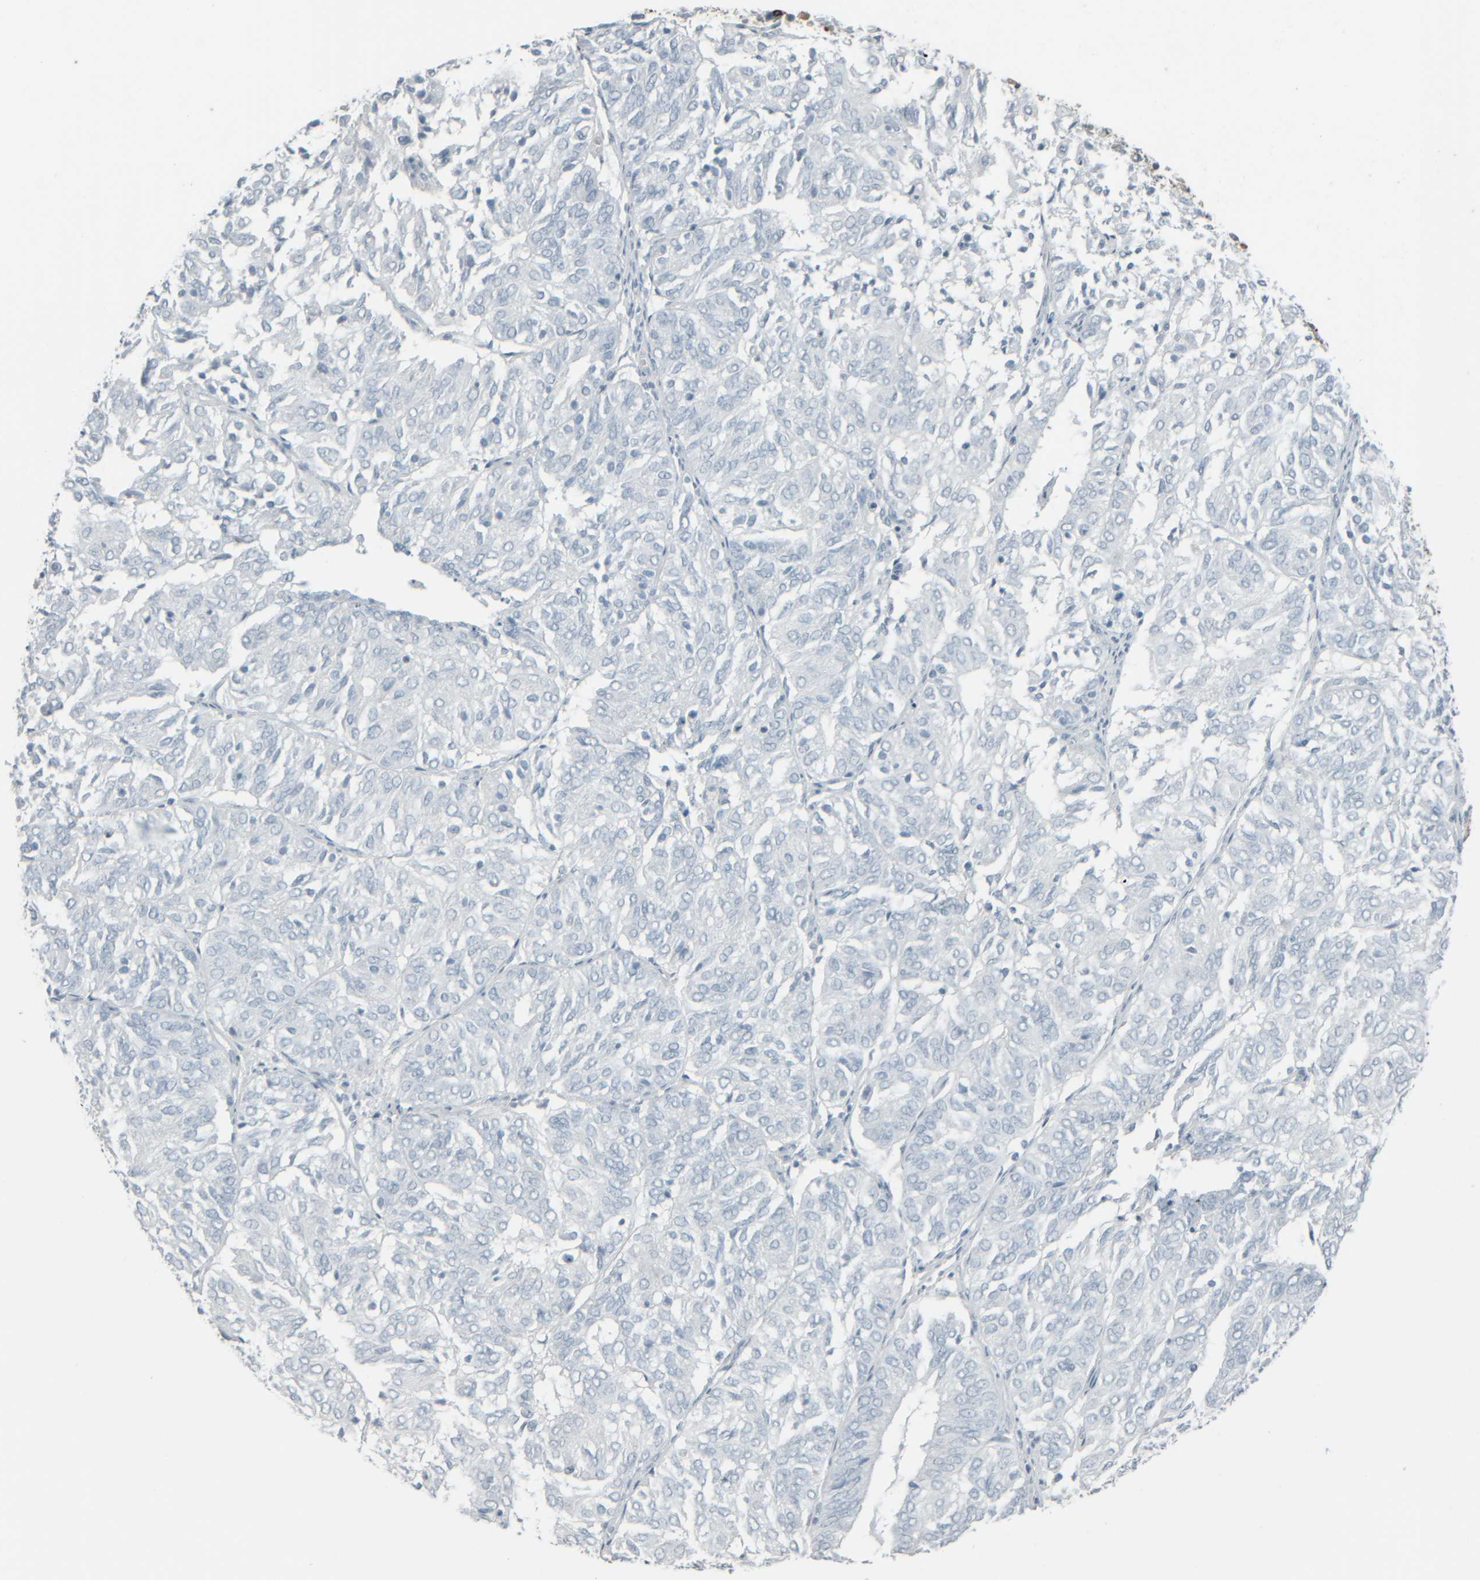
{"staining": {"intensity": "negative", "quantity": "none", "location": "none"}, "tissue": "endometrial cancer", "cell_type": "Tumor cells", "image_type": "cancer", "snomed": [{"axis": "morphology", "description": "Adenocarcinoma, NOS"}, {"axis": "topography", "description": "Uterus"}], "caption": "An image of human endometrial adenocarcinoma is negative for staining in tumor cells. (Immunohistochemistry (ihc), brightfield microscopy, high magnification).", "gene": "TPSAB1", "patient": {"sex": "female", "age": 60}}